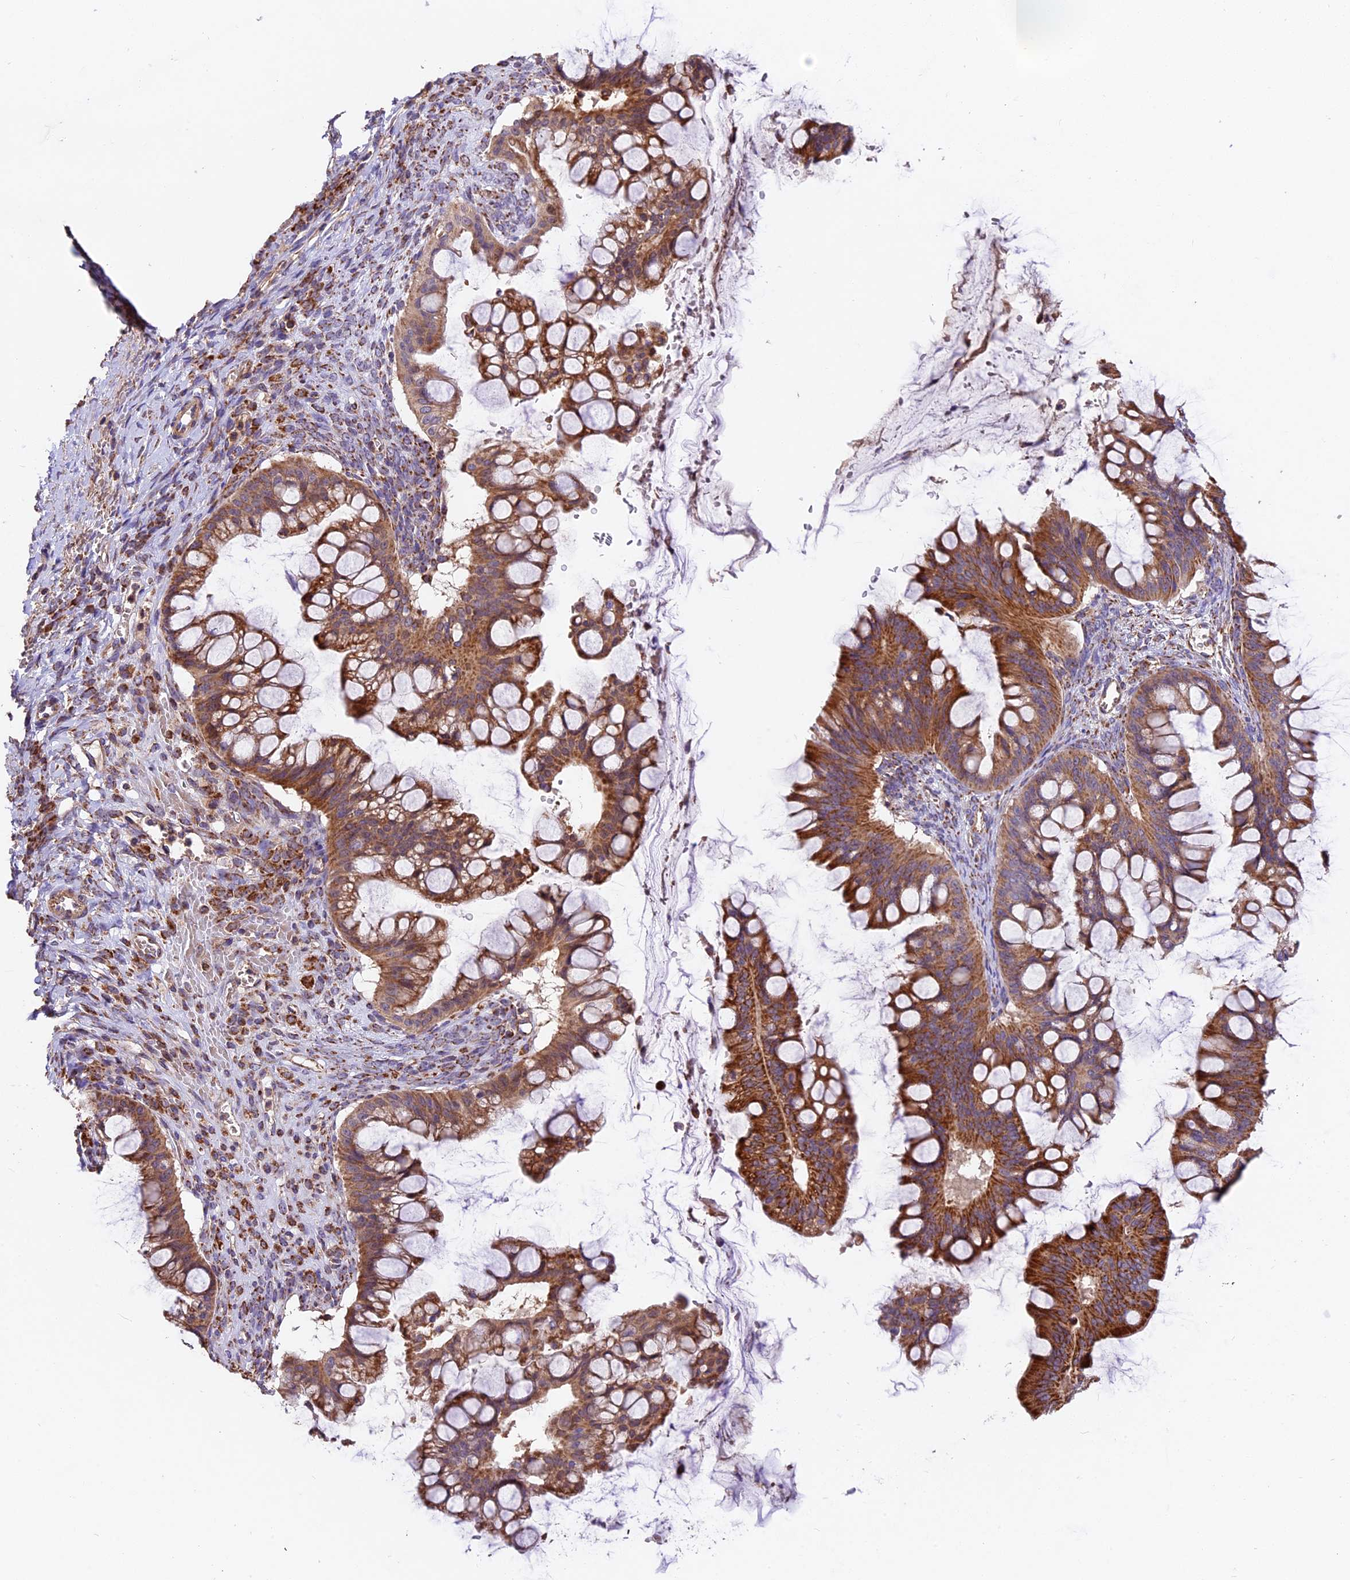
{"staining": {"intensity": "moderate", "quantity": ">75%", "location": "cytoplasmic/membranous"}, "tissue": "ovarian cancer", "cell_type": "Tumor cells", "image_type": "cancer", "snomed": [{"axis": "morphology", "description": "Cystadenocarcinoma, mucinous, NOS"}, {"axis": "topography", "description": "Ovary"}], "caption": "This is an image of immunohistochemistry staining of ovarian cancer, which shows moderate positivity in the cytoplasmic/membranous of tumor cells.", "gene": "NDUFA8", "patient": {"sex": "female", "age": 73}}